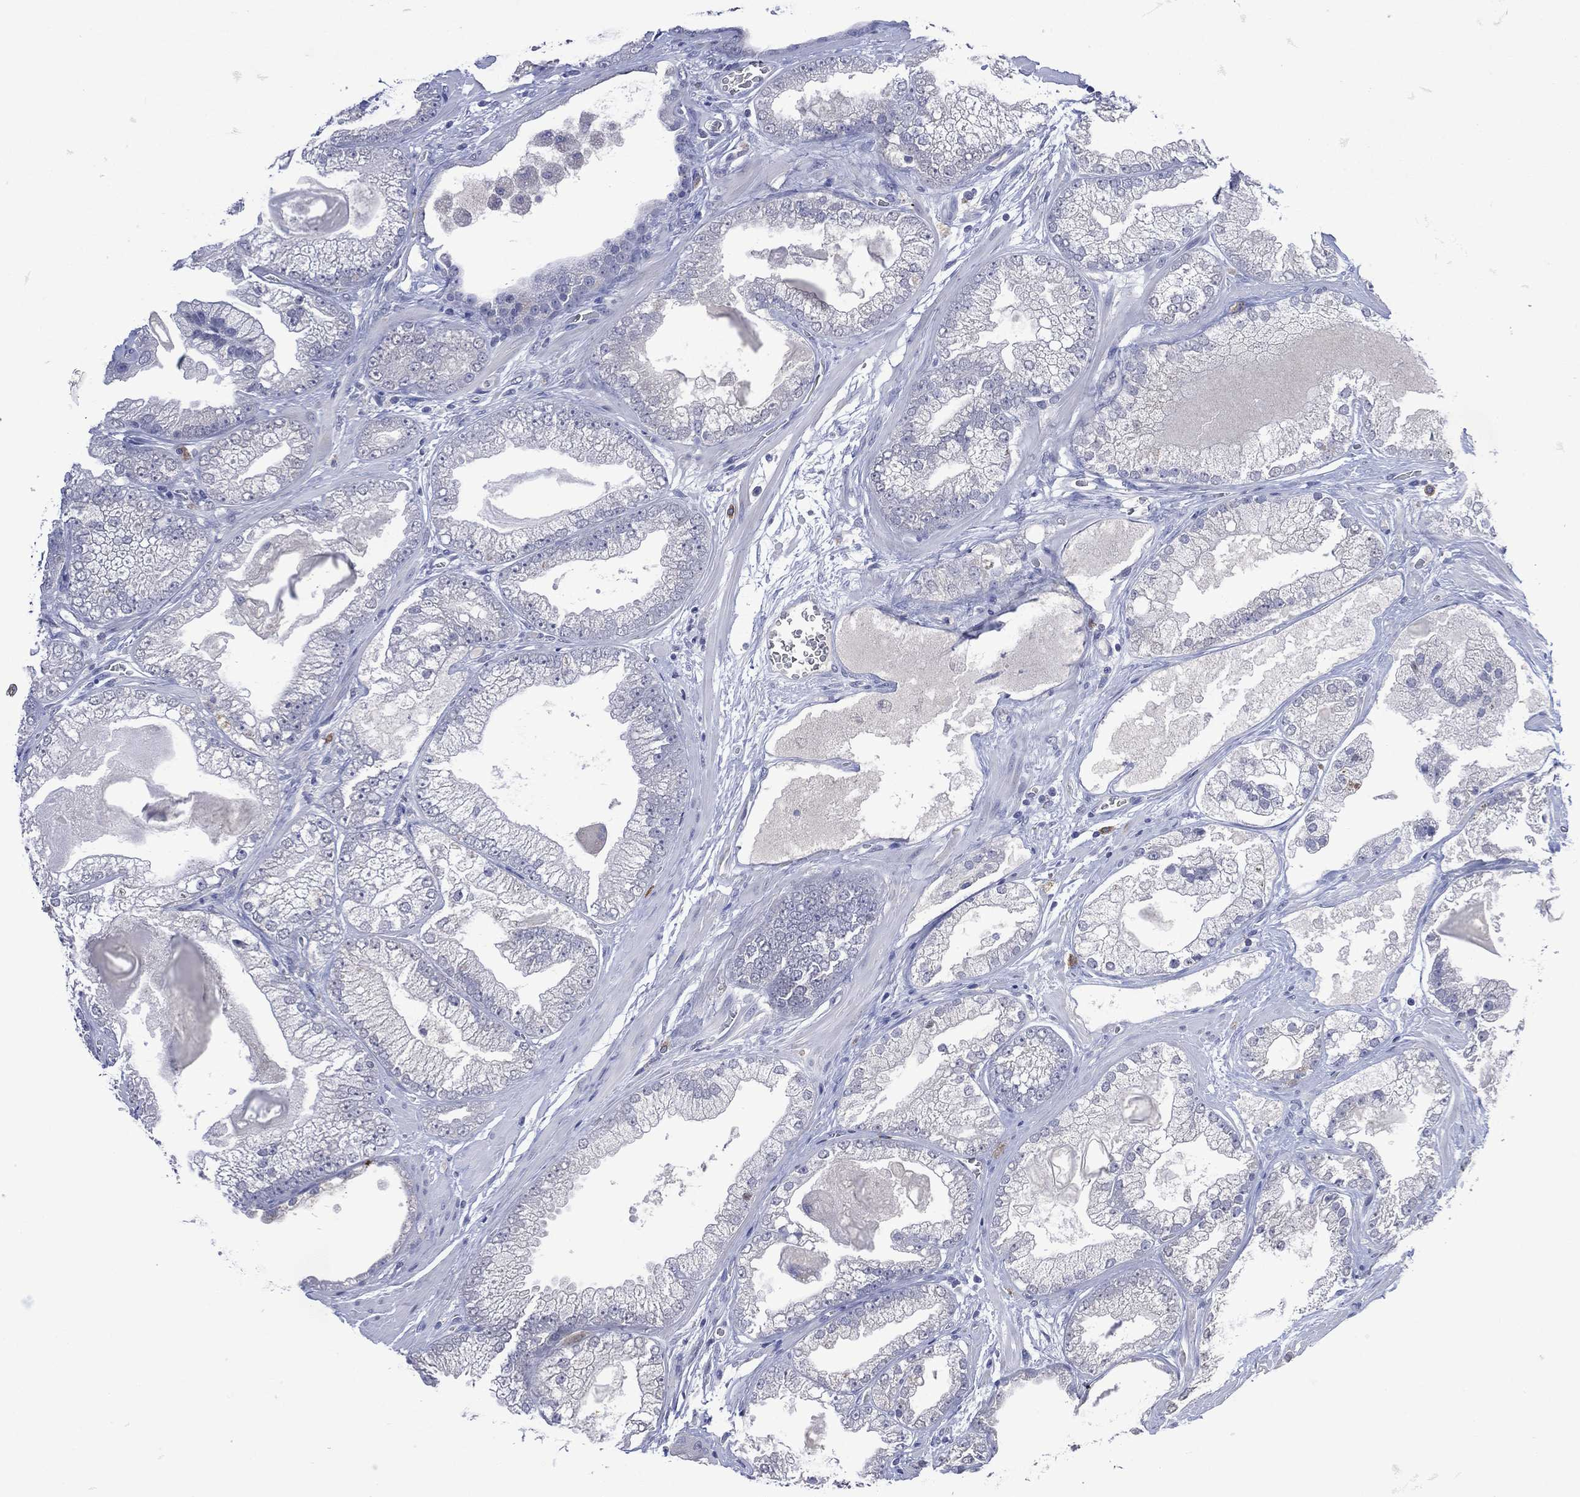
{"staining": {"intensity": "negative", "quantity": "none", "location": "none"}, "tissue": "prostate cancer", "cell_type": "Tumor cells", "image_type": "cancer", "snomed": [{"axis": "morphology", "description": "Adenocarcinoma, Low grade"}, {"axis": "topography", "description": "Prostate"}], "caption": "A micrograph of human prostate cancer (adenocarcinoma (low-grade)) is negative for staining in tumor cells.", "gene": "ASB10", "patient": {"sex": "male", "age": 57}}